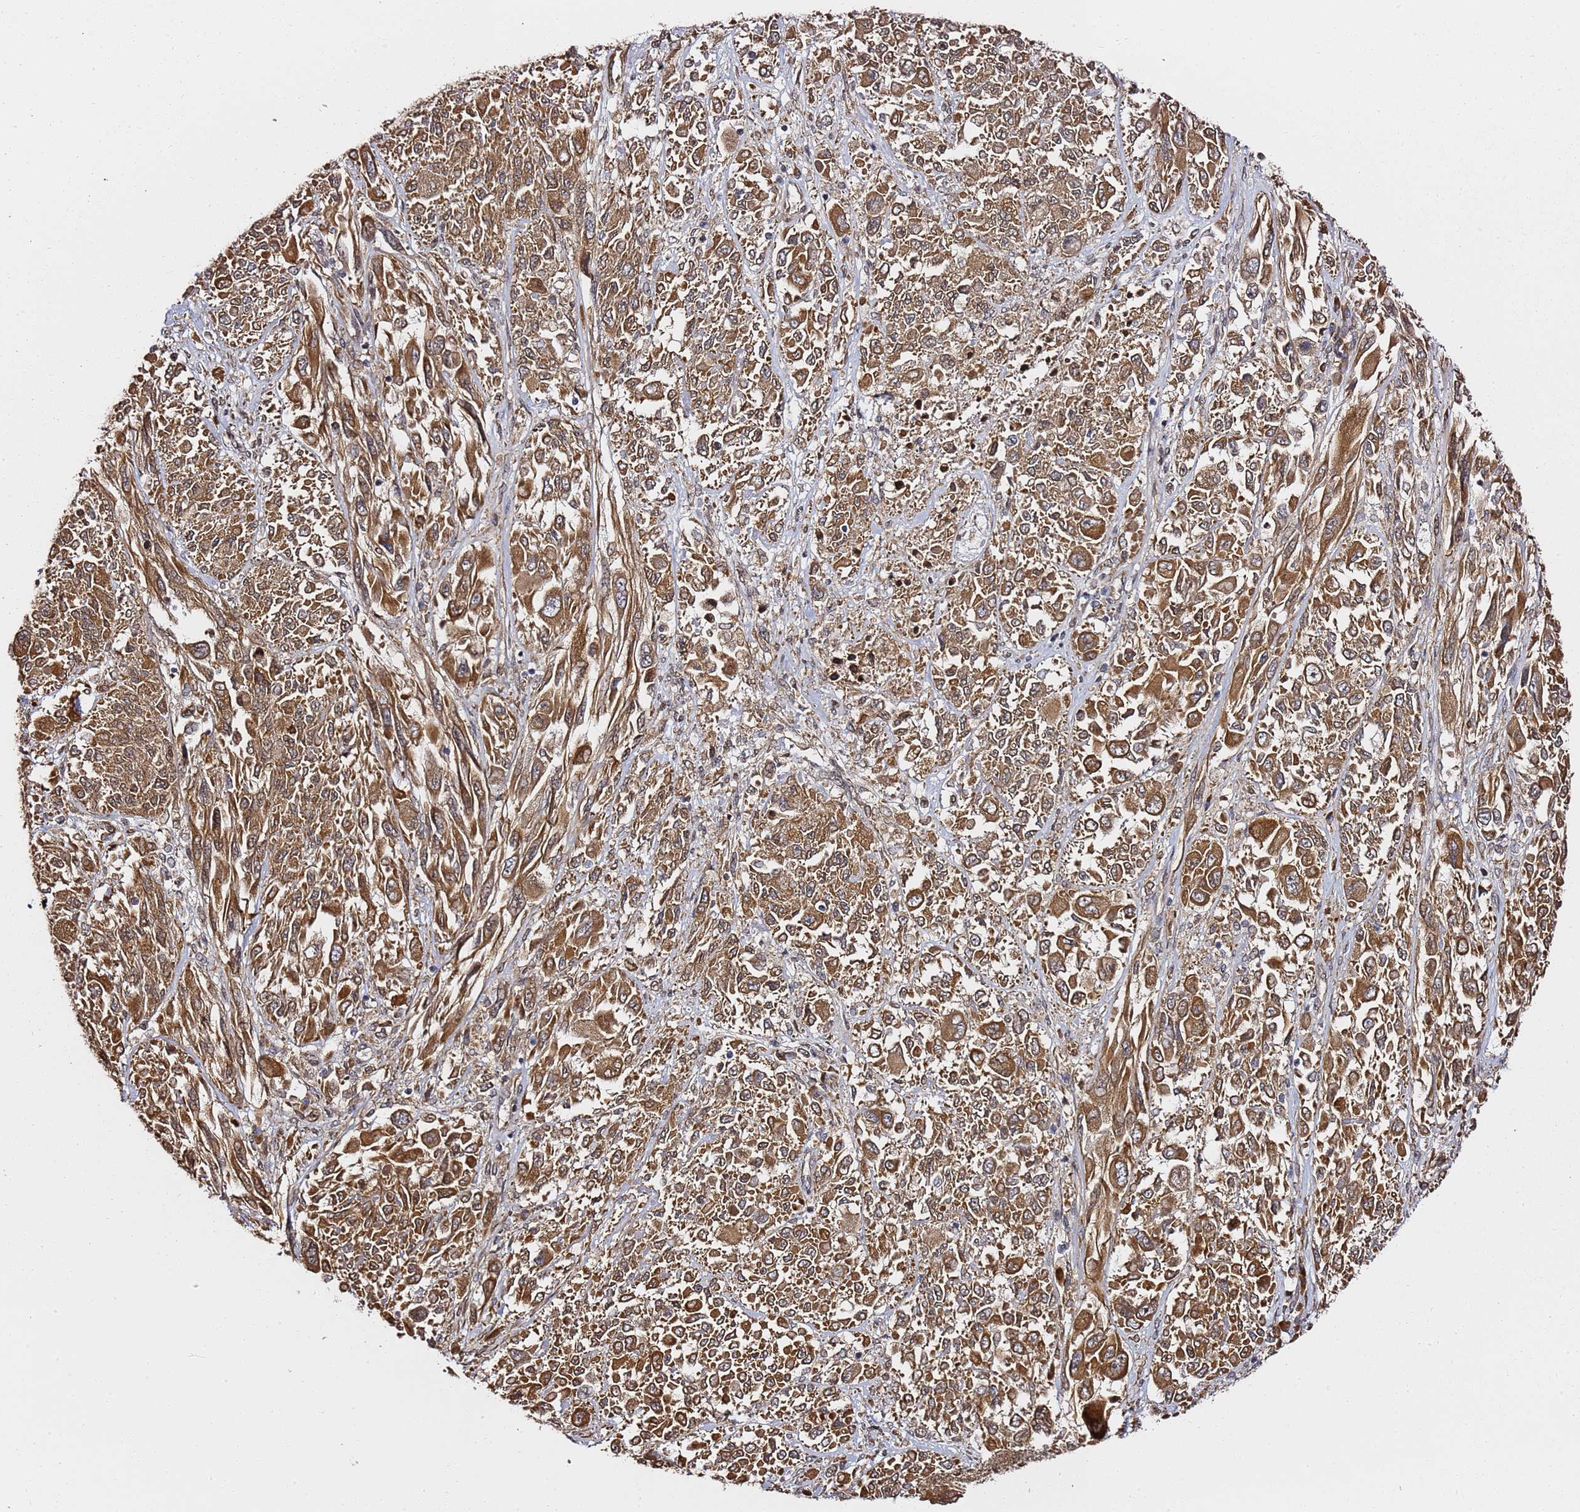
{"staining": {"intensity": "strong", "quantity": ">75%", "location": "cytoplasmic/membranous"}, "tissue": "melanoma", "cell_type": "Tumor cells", "image_type": "cancer", "snomed": [{"axis": "morphology", "description": "Malignant melanoma, NOS"}, {"axis": "topography", "description": "Skin"}], "caption": "Melanoma stained for a protein (brown) reveals strong cytoplasmic/membranous positive expression in approximately >75% of tumor cells.", "gene": "PRKAB2", "patient": {"sex": "female", "age": 91}}